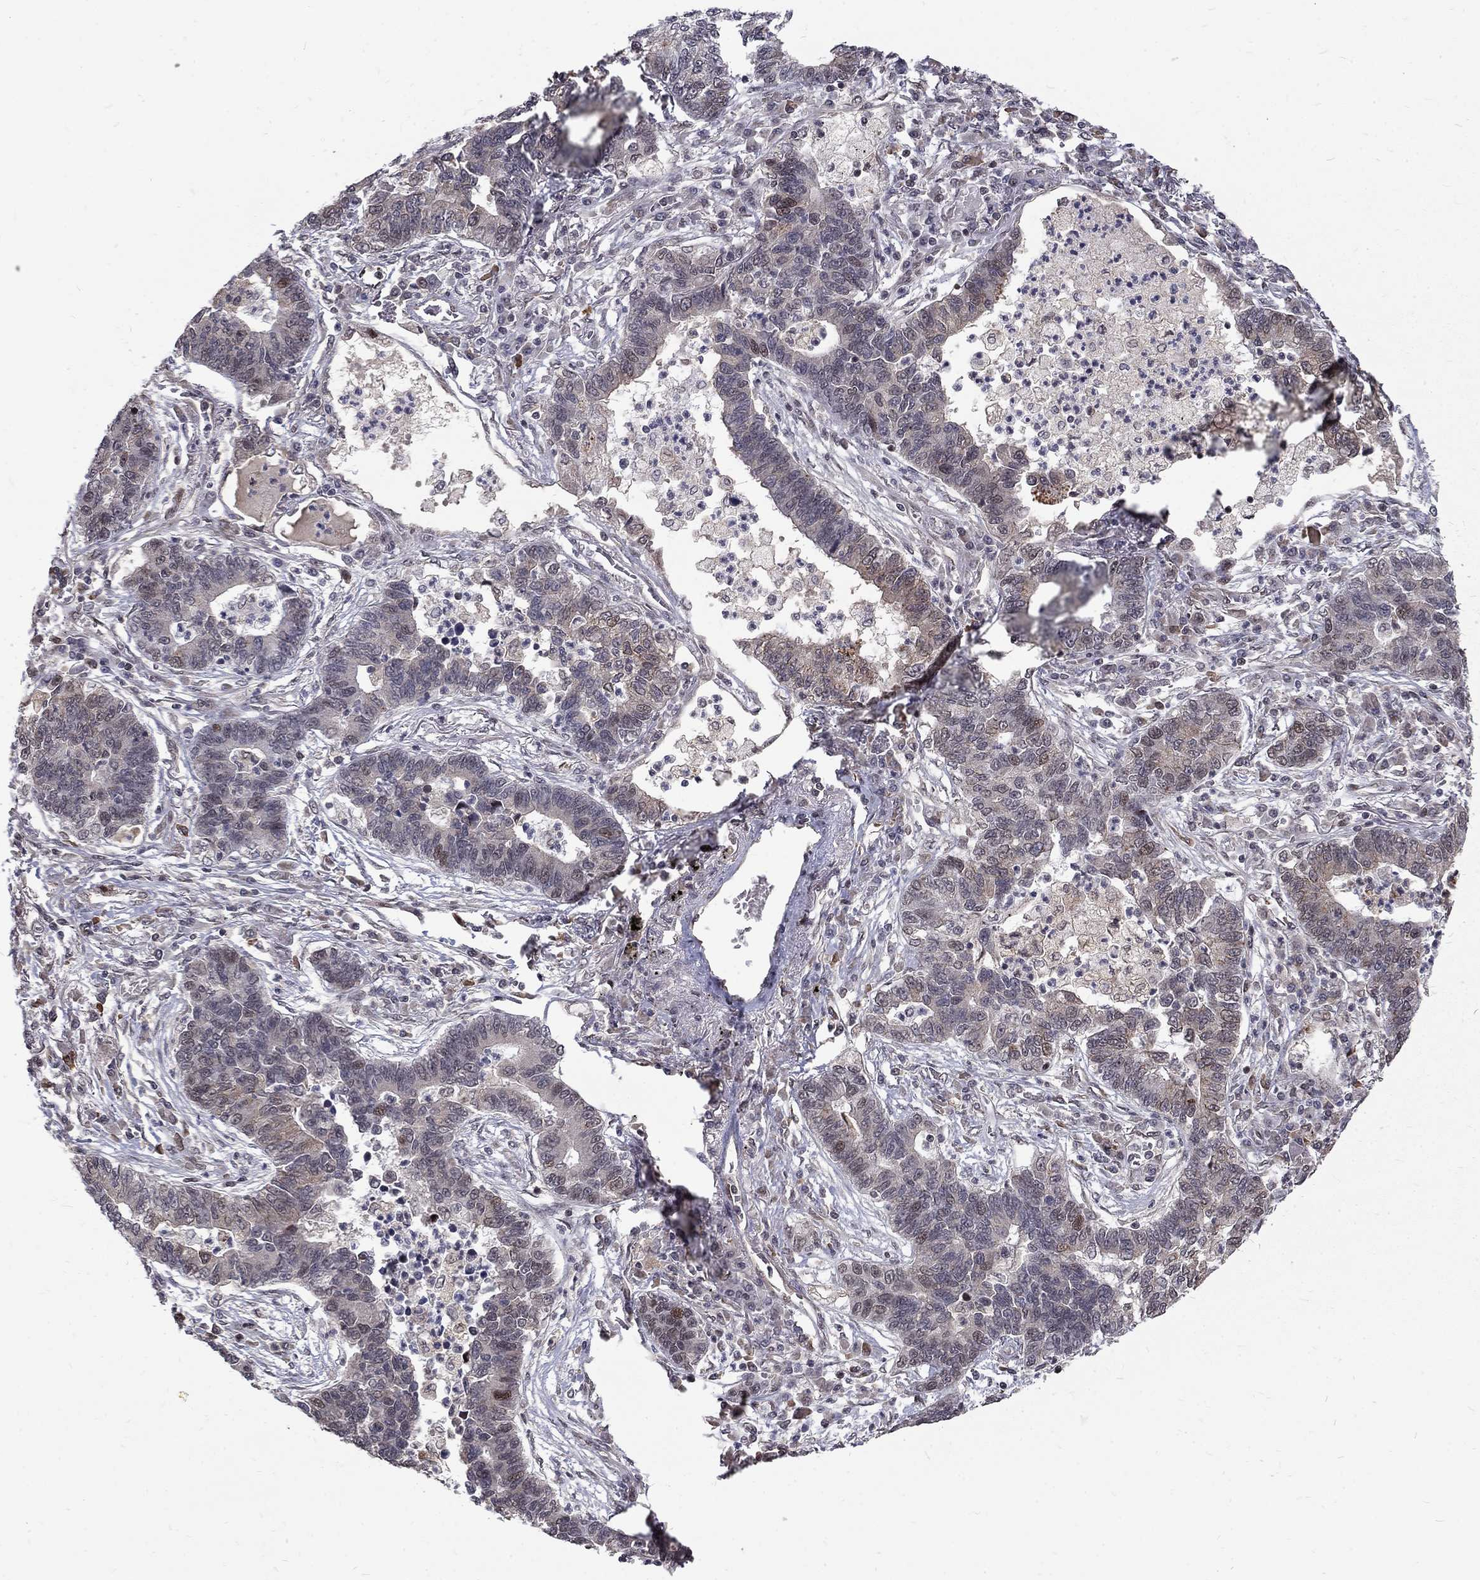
{"staining": {"intensity": "weak", "quantity": "<25%", "location": "cytoplasmic/membranous"}, "tissue": "lung cancer", "cell_type": "Tumor cells", "image_type": "cancer", "snomed": [{"axis": "morphology", "description": "Adenocarcinoma, NOS"}, {"axis": "topography", "description": "Lung"}], "caption": "Immunohistochemistry (IHC) photomicrograph of lung adenocarcinoma stained for a protein (brown), which exhibits no expression in tumor cells. (DAB immunohistochemistry (IHC) visualized using brightfield microscopy, high magnification).", "gene": "TCEAL1", "patient": {"sex": "female", "age": 57}}